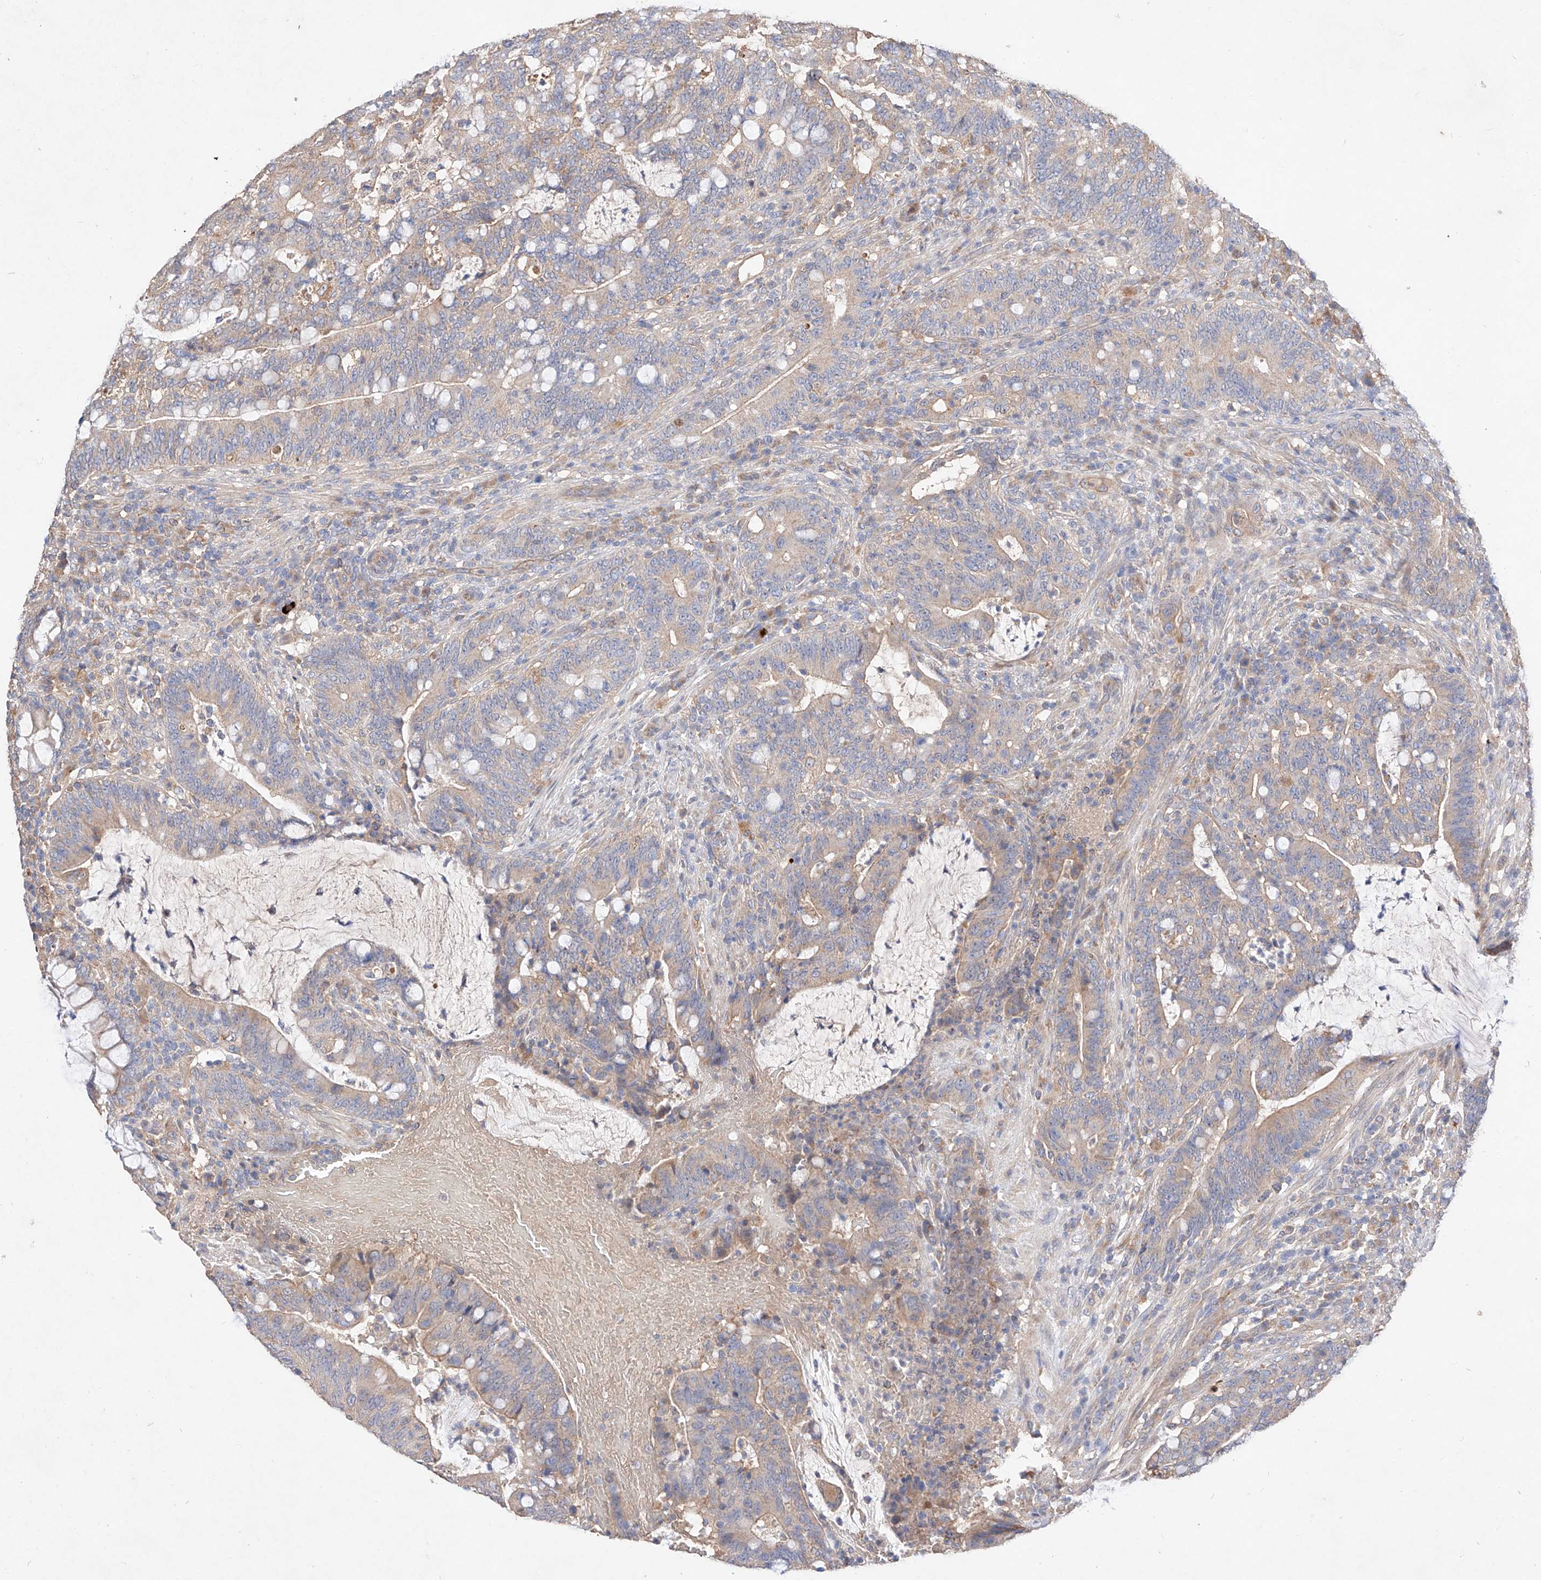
{"staining": {"intensity": "weak", "quantity": "25%-75%", "location": "cytoplasmic/membranous"}, "tissue": "colorectal cancer", "cell_type": "Tumor cells", "image_type": "cancer", "snomed": [{"axis": "morphology", "description": "Adenocarcinoma, NOS"}, {"axis": "topography", "description": "Colon"}], "caption": "Immunohistochemical staining of human adenocarcinoma (colorectal) demonstrates weak cytoplasmic/membranous protein expression in approximately 25%-75% of tumor cells.", "gene": "C6orf62", "patient": {"sex": "female", "age": 66}}